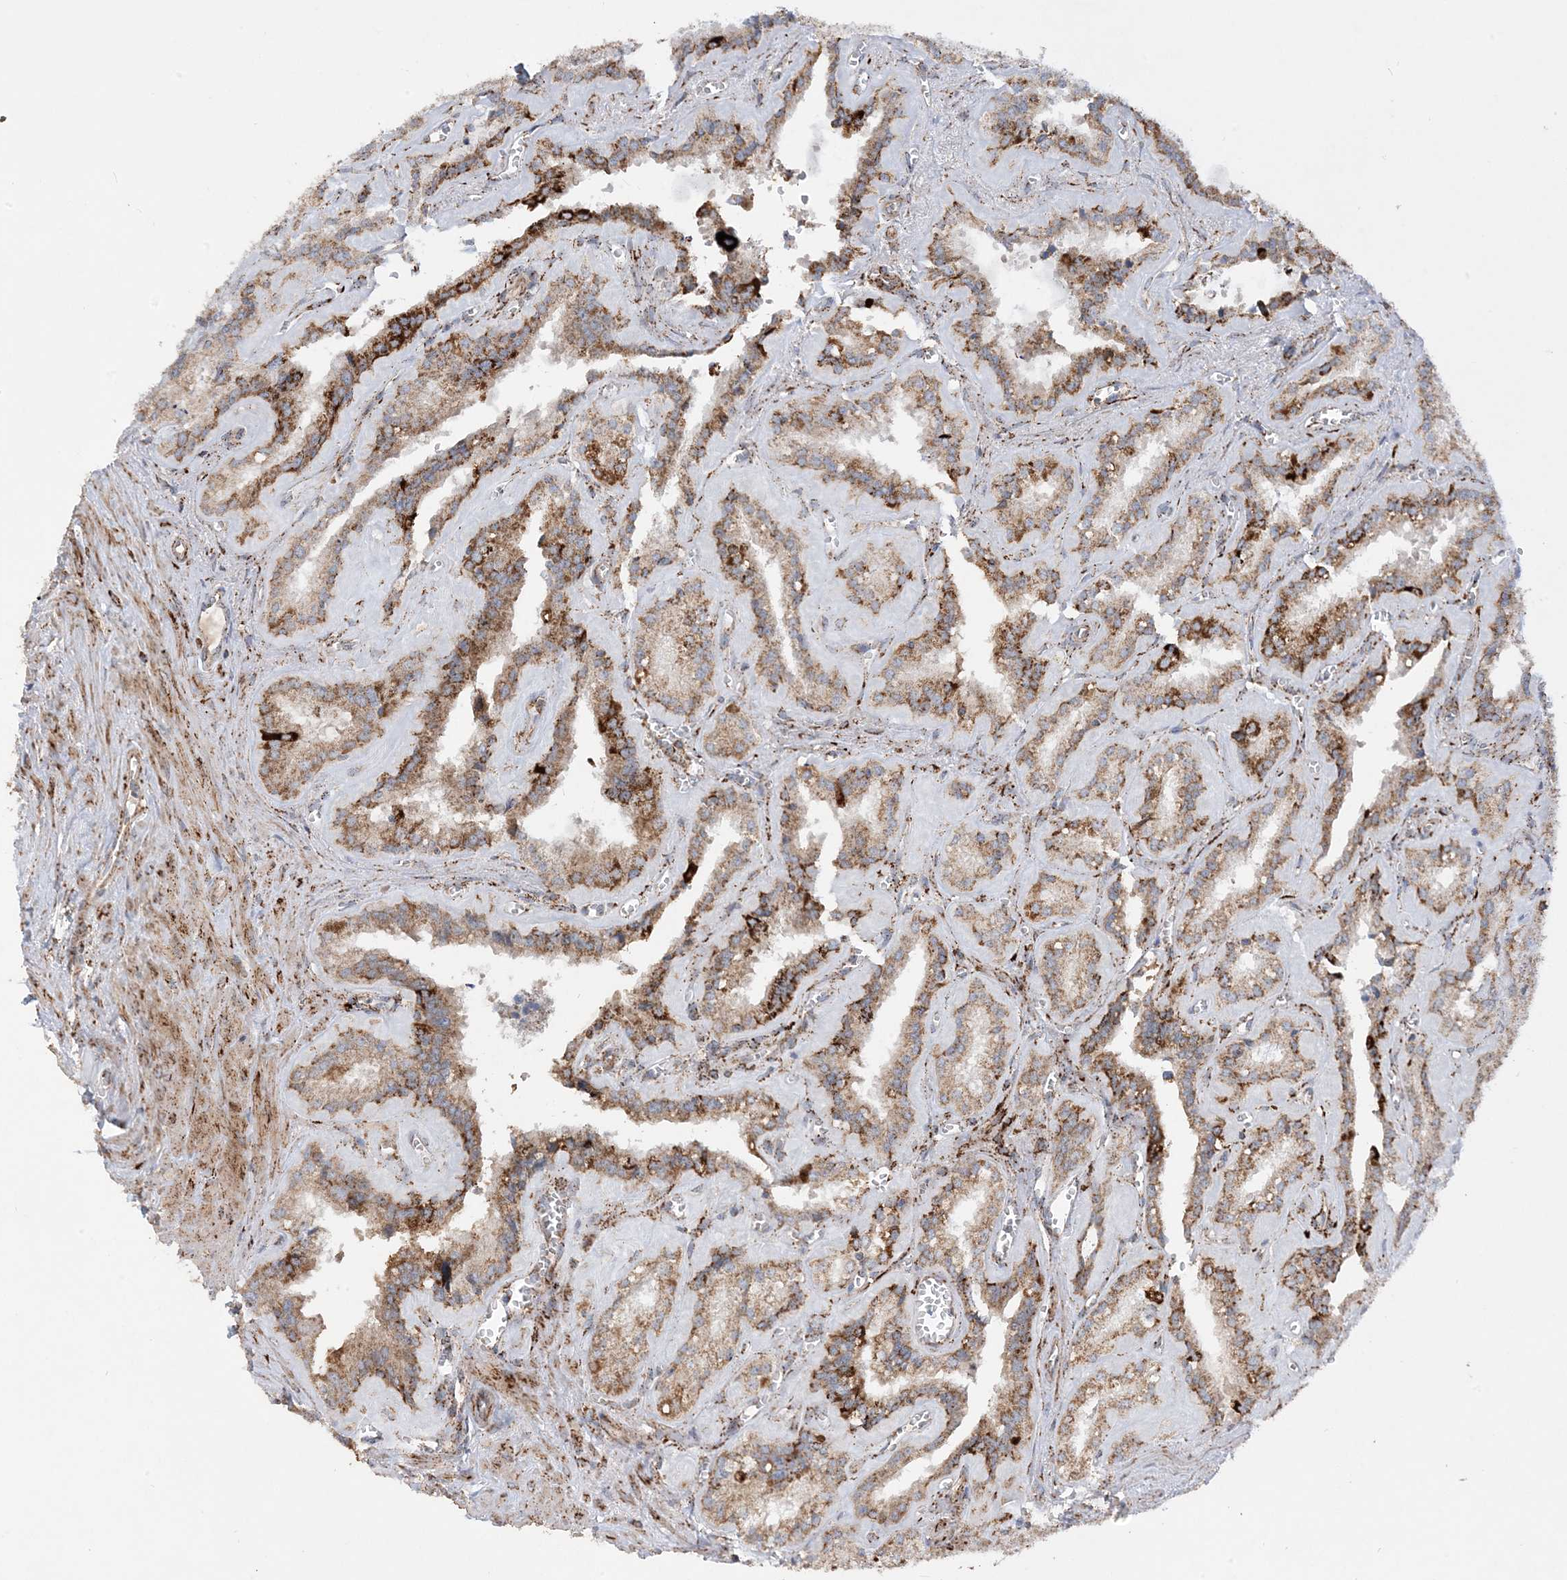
{"staining": {"intensity": "moderate", "quantity": ">75%", "location": "cytoplasmic/membranous"}, "tissue": "seminal vesicle", "cell_type": "Glandular cells", "image_type": "normal", "snomed": [{"axis": "morphology", "description": "Normal tissue, NOS"}, {"axis": "topography", "description": "Prostate"}, {"axis": "topography", "description": "Seminal veicle"}], "caption": "About >75% of glandular cells in unremarkable seminal vesicle exhibit moderate cytoplasmic/membranous protein staining as visualized by brown immunohistochemical staining.", "gene": "NDUFAF3", "patient": {"sex": "male", "age": 59}}